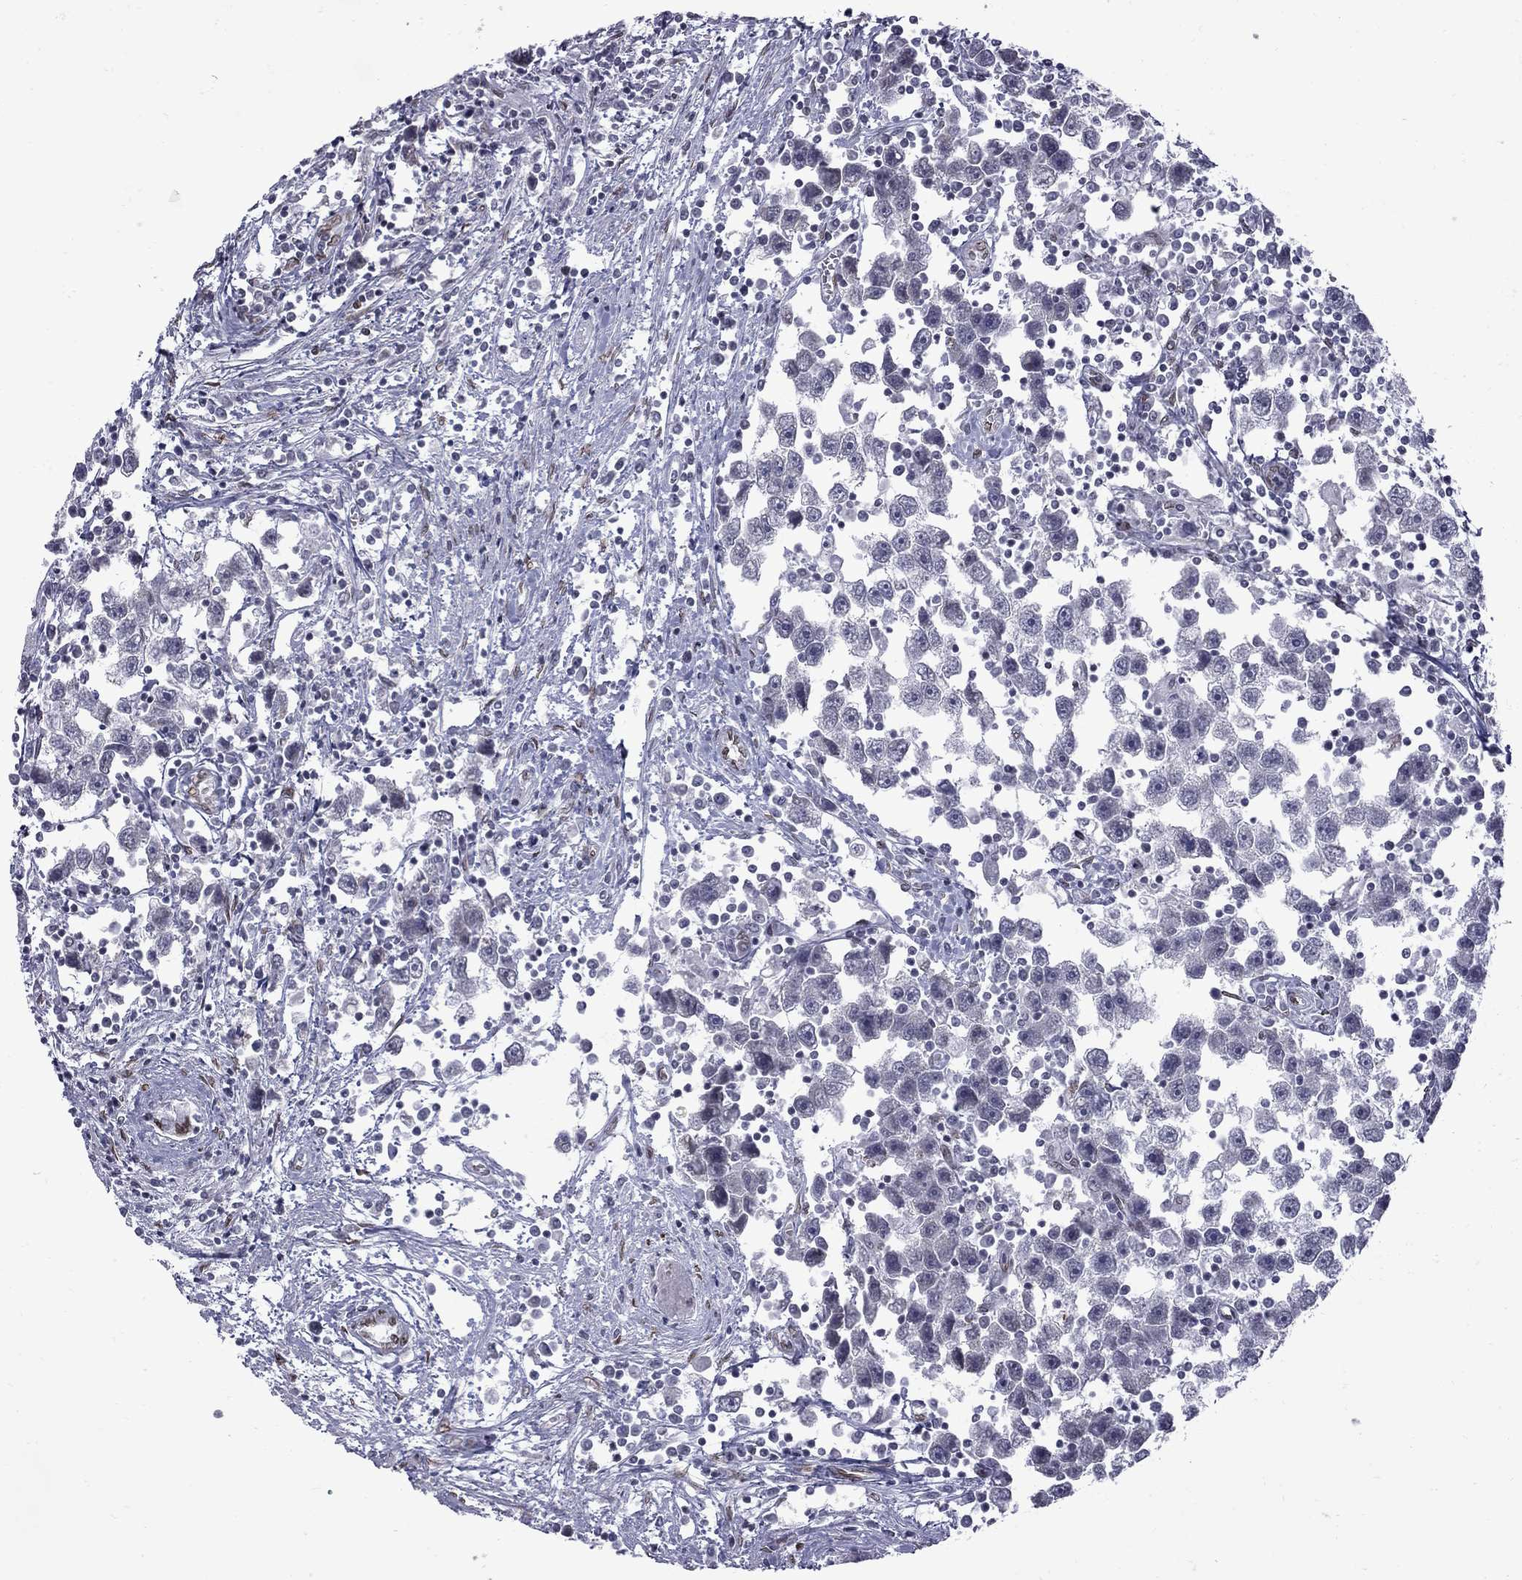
{"staining": {"intensity": "negative", "quantity": "none", "location": "none"}, "tissue": "testis cancer", "cell_type": "Tumor cells", "image_type": "cancer", "snomed": [{"axis": "morphology", "description": "Seminoma, NOS"}, {"axis": "topography", "description": "Testis"}], "caption": "Histopathology image shows no protein expression in tumor cells of testis seminoma tissue. (DAB immunohistochemistry, high magnification).", "gene": "CLTCL1", "patient": {"sex": "male", "age": 30}}